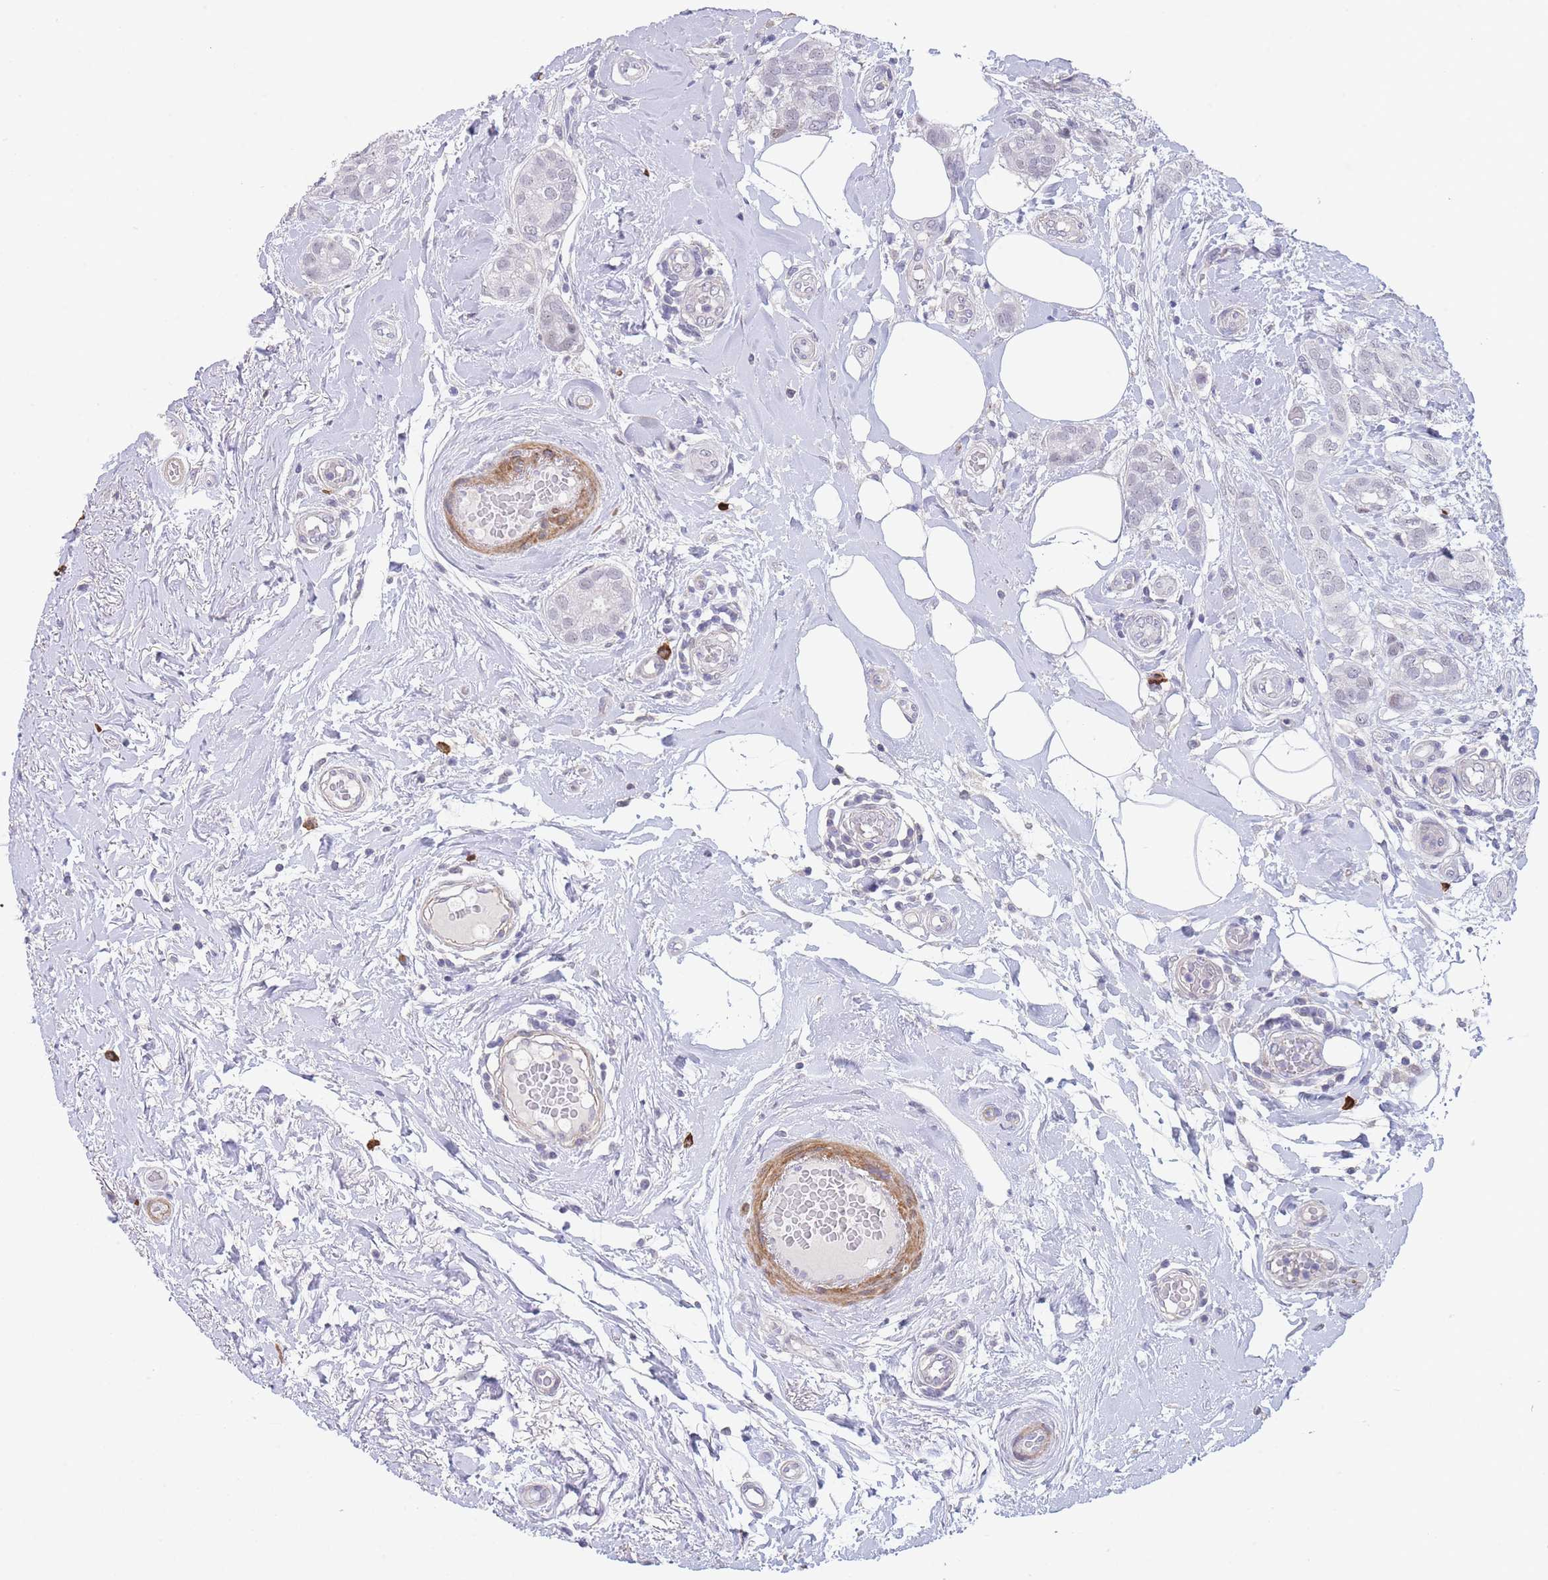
{"staining": {"intensity": "negative", "quantity": "none", "location": "none"}, "tissue": "breast cancer", "cell_type": "Tumor cells", "image_type": "cancer", "snomed": [{"axis": "morphology", "description": "Duct carcinoma"}, {"axis": "topography", "description": "Breast"}], "caption": "This image is of breast invasive ductal carcinoma stained with immunohistochemistry to label a protein in brown with the nuclei are counter-stained blue. There is no staining in tumor cells.", "gene": "ASAP3", "patient": {"sex": "female", "age": 73}}